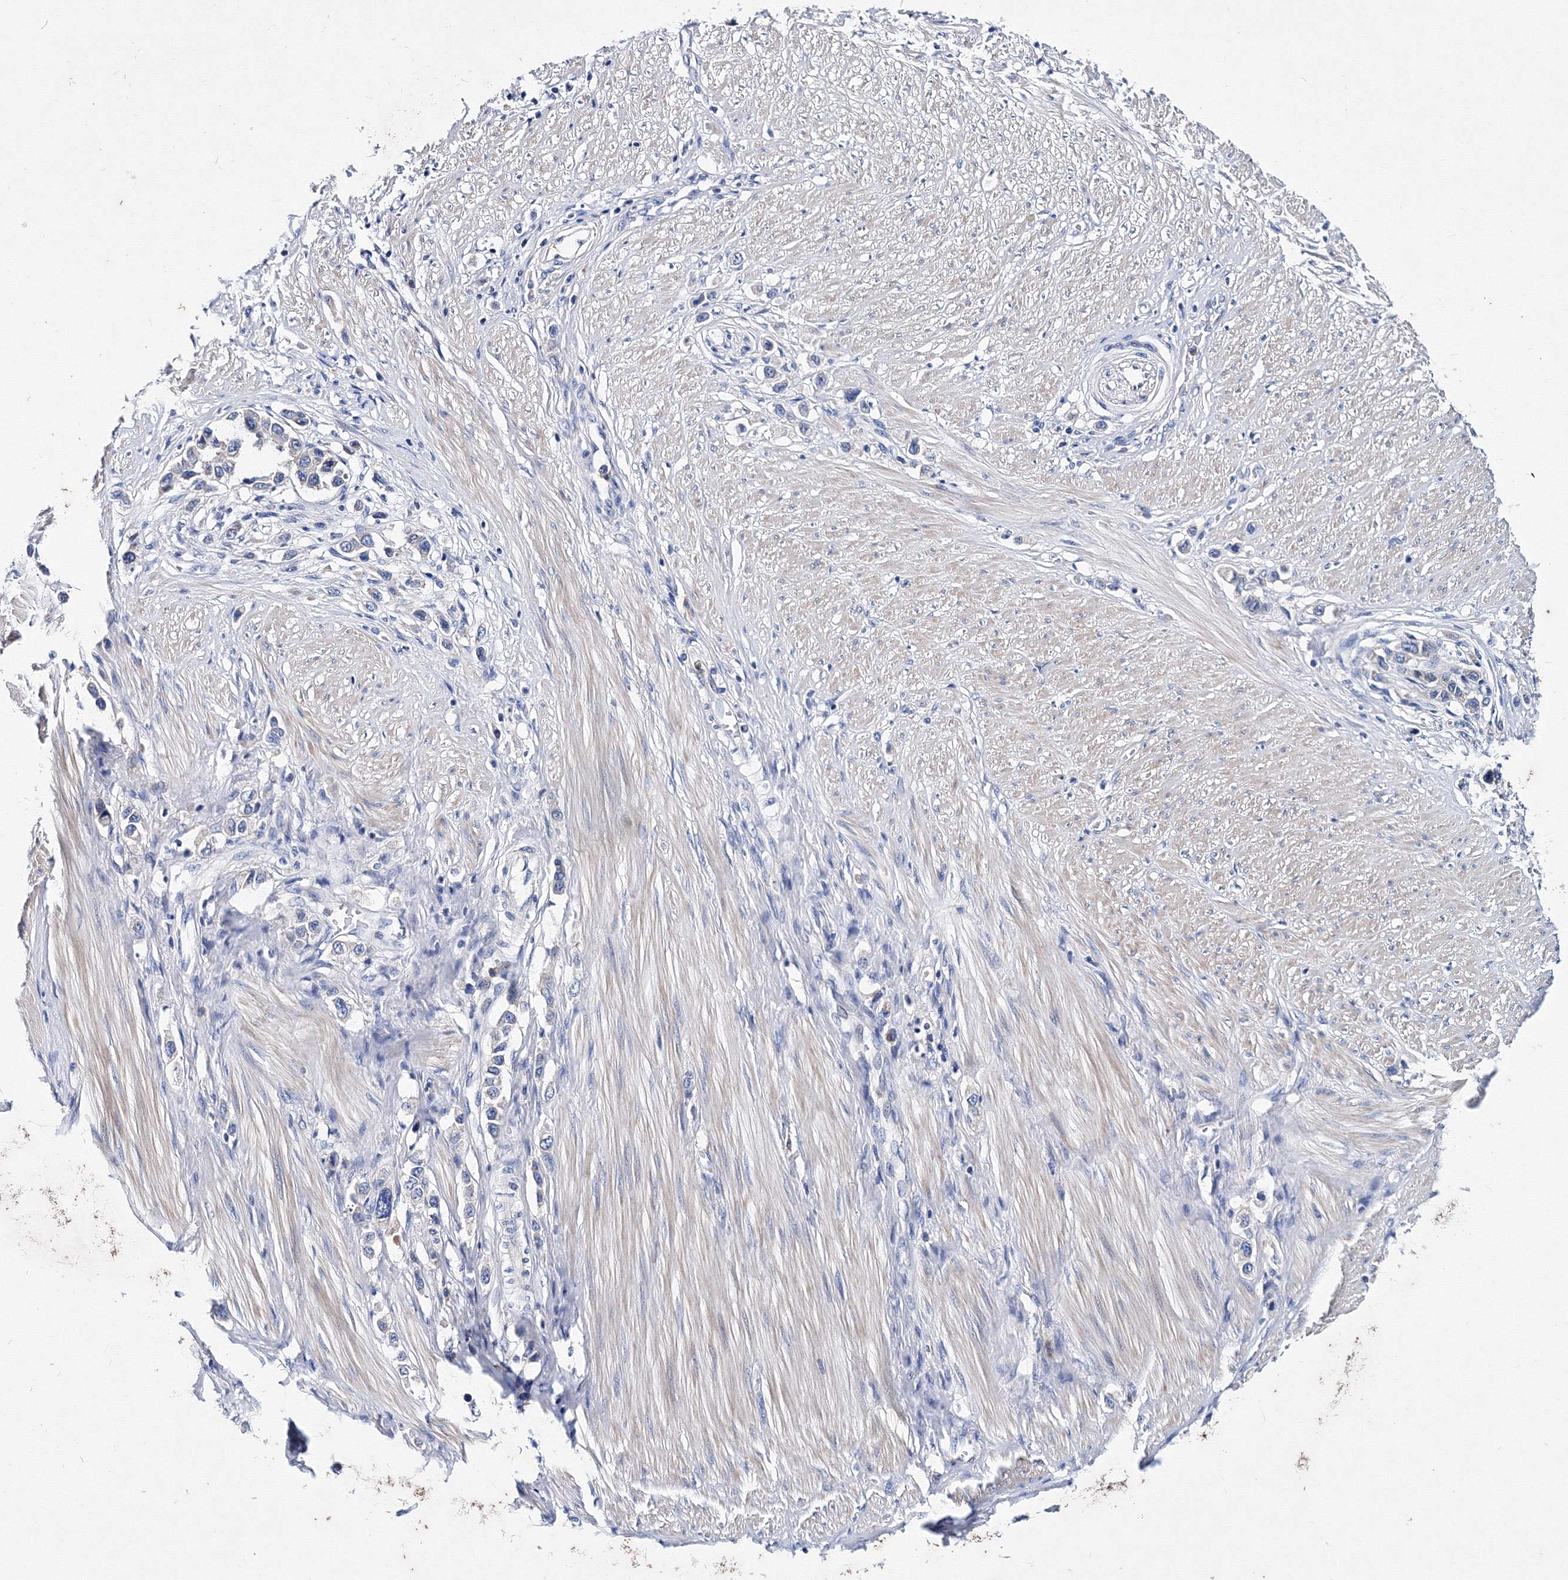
{"staining": {"intensity": "negative", "quantity": "none", "location": "none"}, "tissue": "stomach cancer", "cell_type": "Tumor cells", "image_type": "cancer", "snomed": [{"axis": "morphology", "description": "Adenocarcinoma, NOS"}, {"axis": "topography", "description": "Stomach"}], "caption": "The photomicrograph reveals no significant staining in tumor cells of stomach adenocarcinoma.", "gene": "TRPM2", "patient": {"sex": "female", "age": 65}}